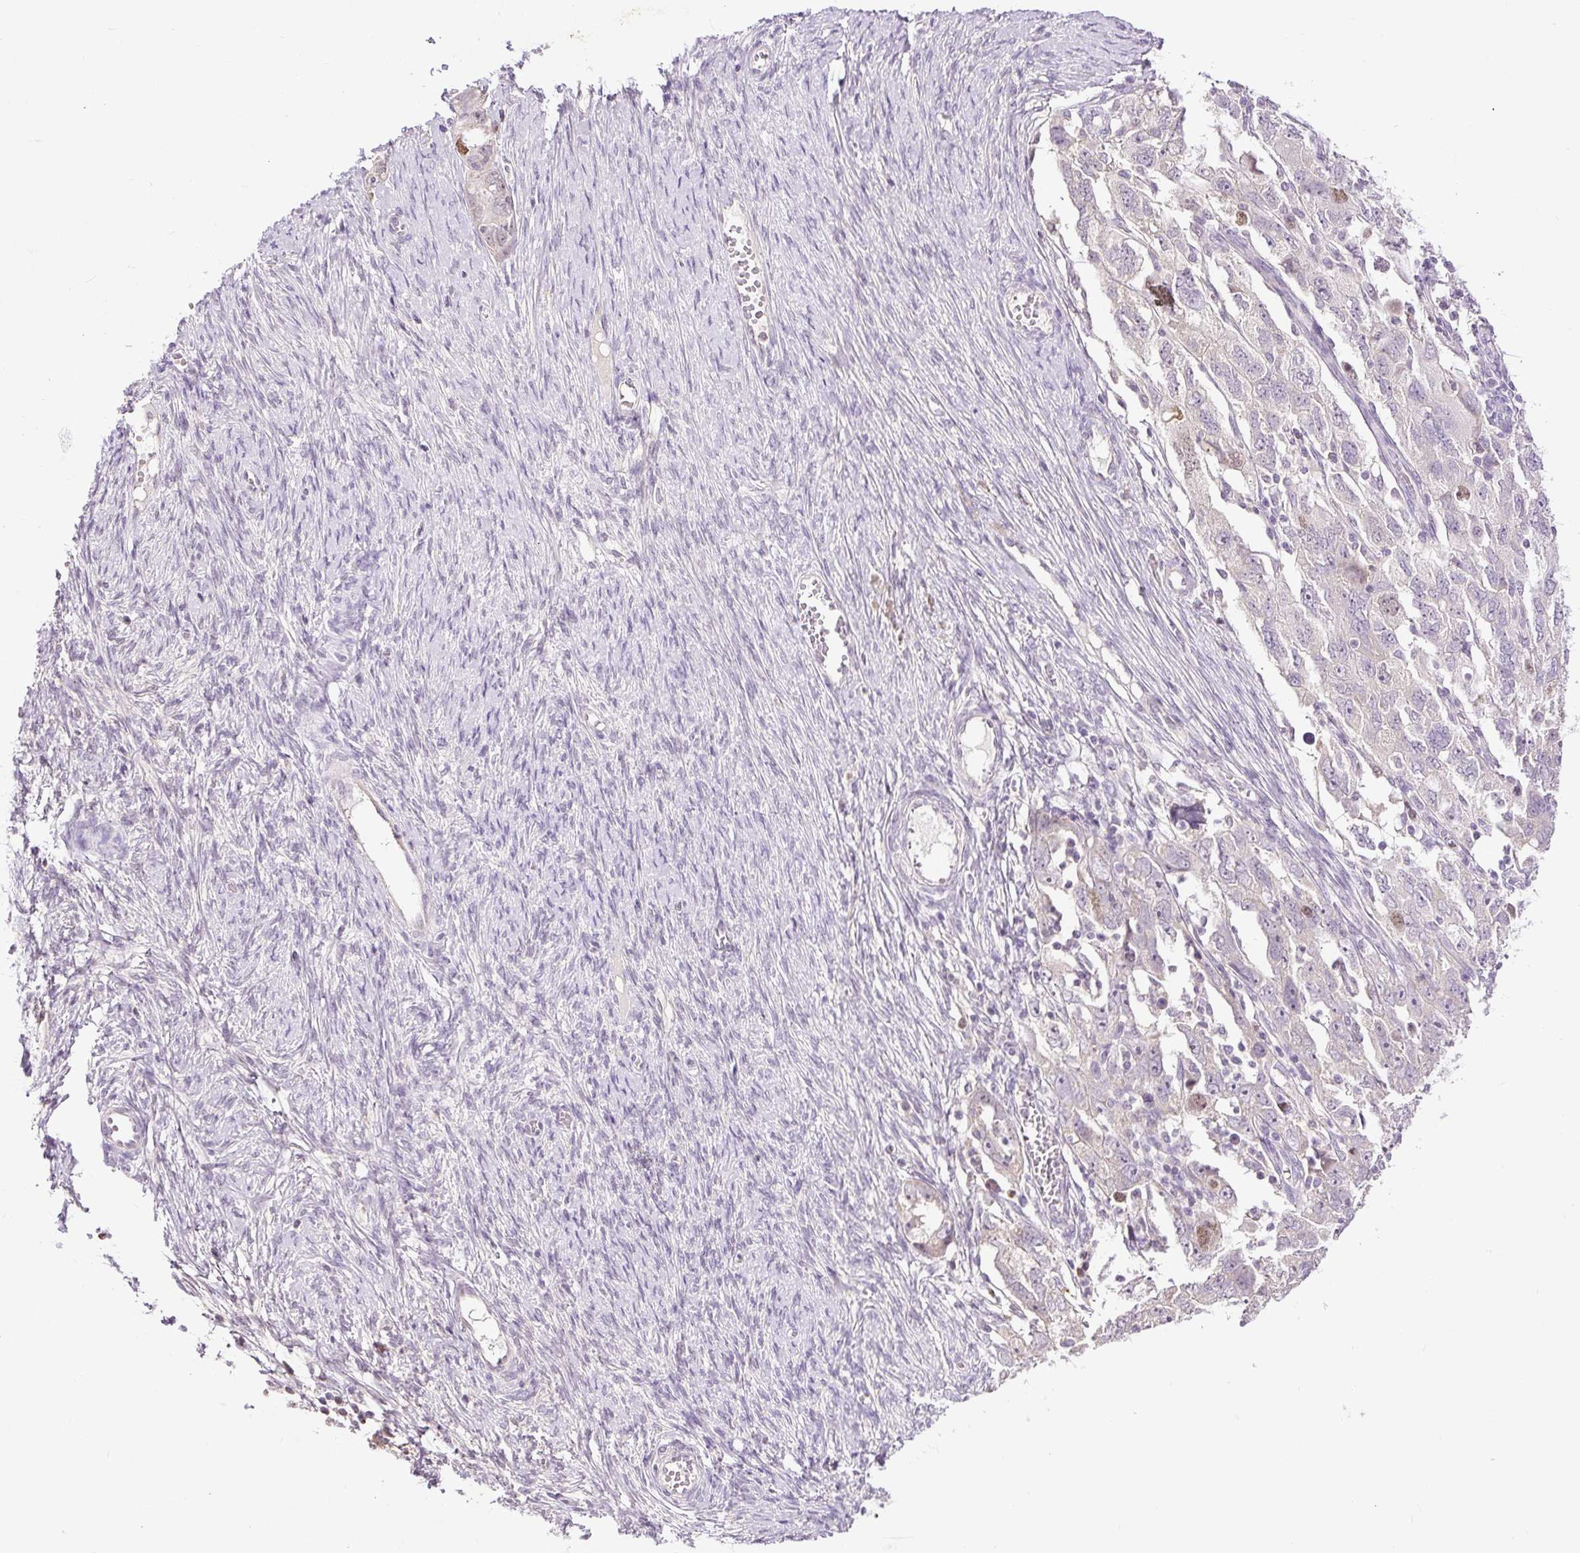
{"staining": {"intensity": "moderate", "quantity": "<25%", "location": "nuclear"}, "tissue": "ovarian cancer", "cell_type": "Tumor cells", "image_type": "cancer", "snomed": [{"axis": "morphology", "description": "Carcinoma, NOS"}, {"axis": "morphology", "description": "Cystadenocarcinoma, serous, NOS"}, {"axis": "topography", "description": "Ovary"}], "caption": "Protein expression analysis of ovarian carcinoma exhibits moderate nuclear positivity in approximately <25% of tumor cells.", "gene": "RACGAP1", "patient": {"sex": "female", "age": 69}}